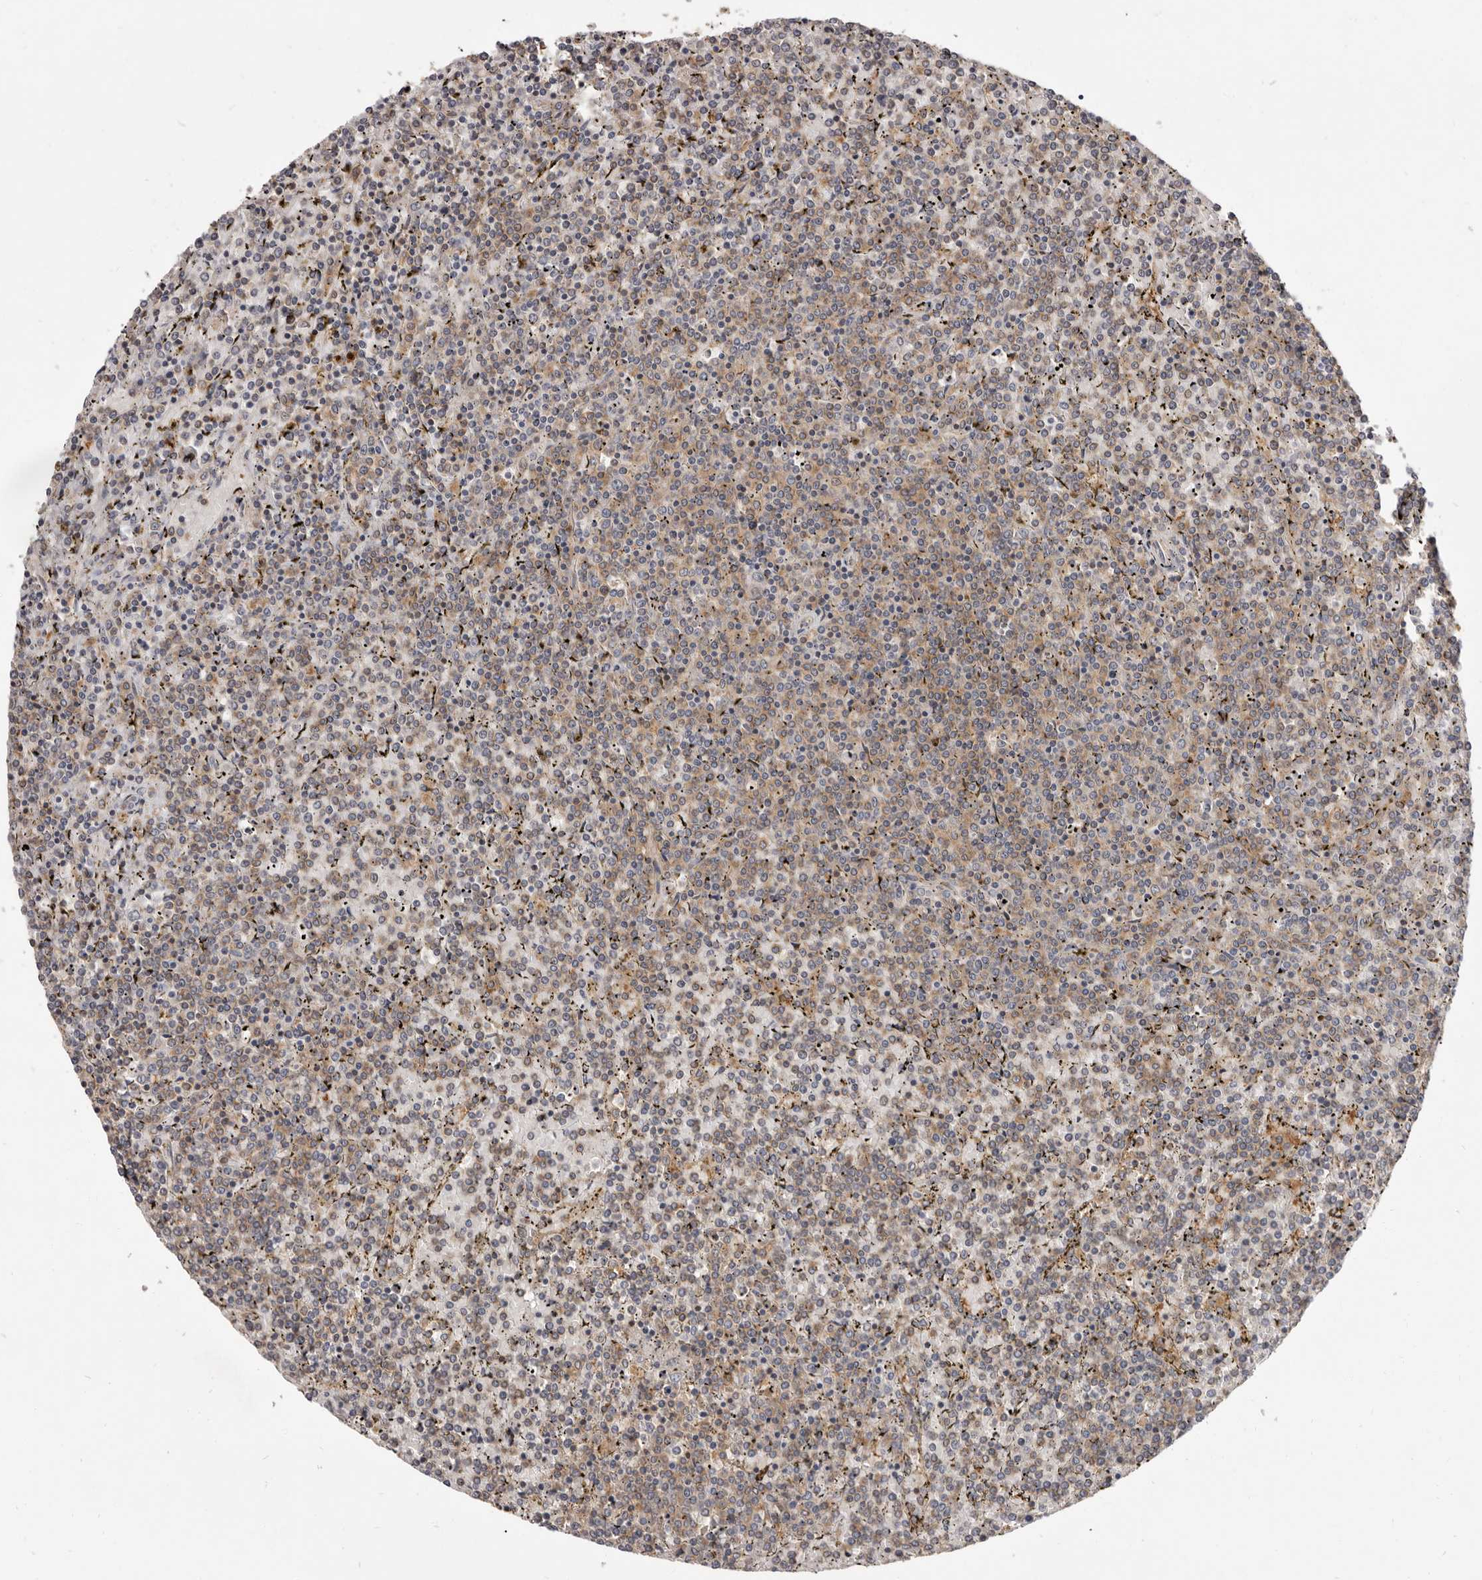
{"staining": {"intensity": "weak", "quantity": "25%-75%", "location": "cytoplasmic/membranous"}, "tissue": "lymphoma", "cell_type": "Tumor cells", "image_type": "cancer", "snomed": [{"axis": "morphology", "description": "Malignant lymphoma, non-Hodgkin's type, Low grade"}, {"axis": "topography", "description": "Spleen"}], "caption": "Immunohistochemical staining of human lymphoma shows low levels of weak cytoplasmic/membranous expression in about 25%-75% of tumor cells.", "gene": "ADAMTS20", "patient": {"sex": "female", "age": 19}}